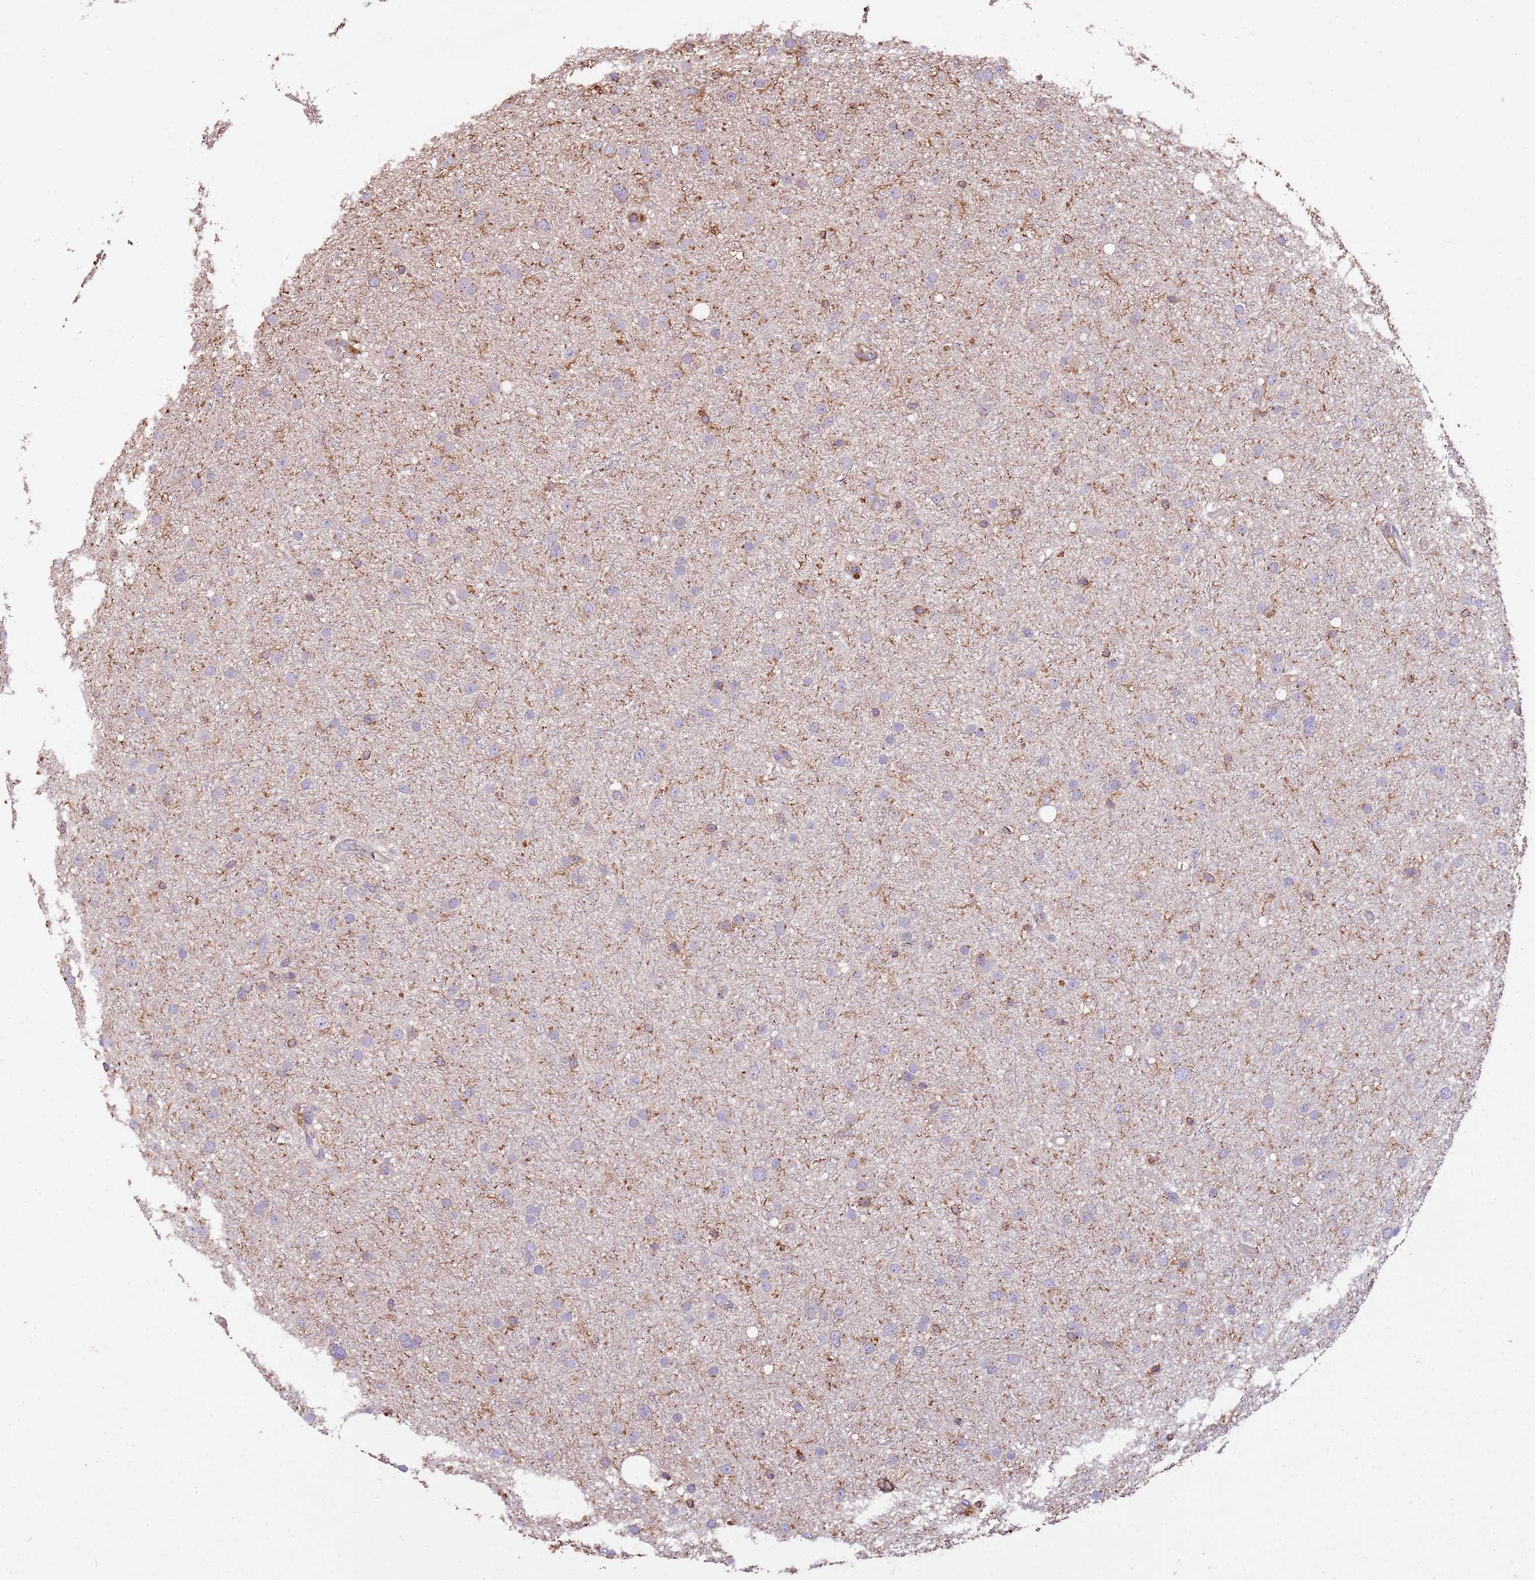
{"staining": {"intensity": "negative", "quantity": "none", "location": "none"}, "tissue": "glioma", "cell_type": "Tumor cells", "image_type": "cancer", "snomed": [{"axis": "morphology", "description": "Glioma, malignant, Low grade"}, {"axis": "topography", "description": "Cerebral cortex"}], "caption": "A high-resolution photomicrograph shows IHC staining of glioma, which reveals no significant positivity in tumor cells. (DAB (3,3'-diaminobenzidine) IHC with hematoxylin counter stain).", "gene": "ARL10", "patient": {"sex": "female", "age": 39}}